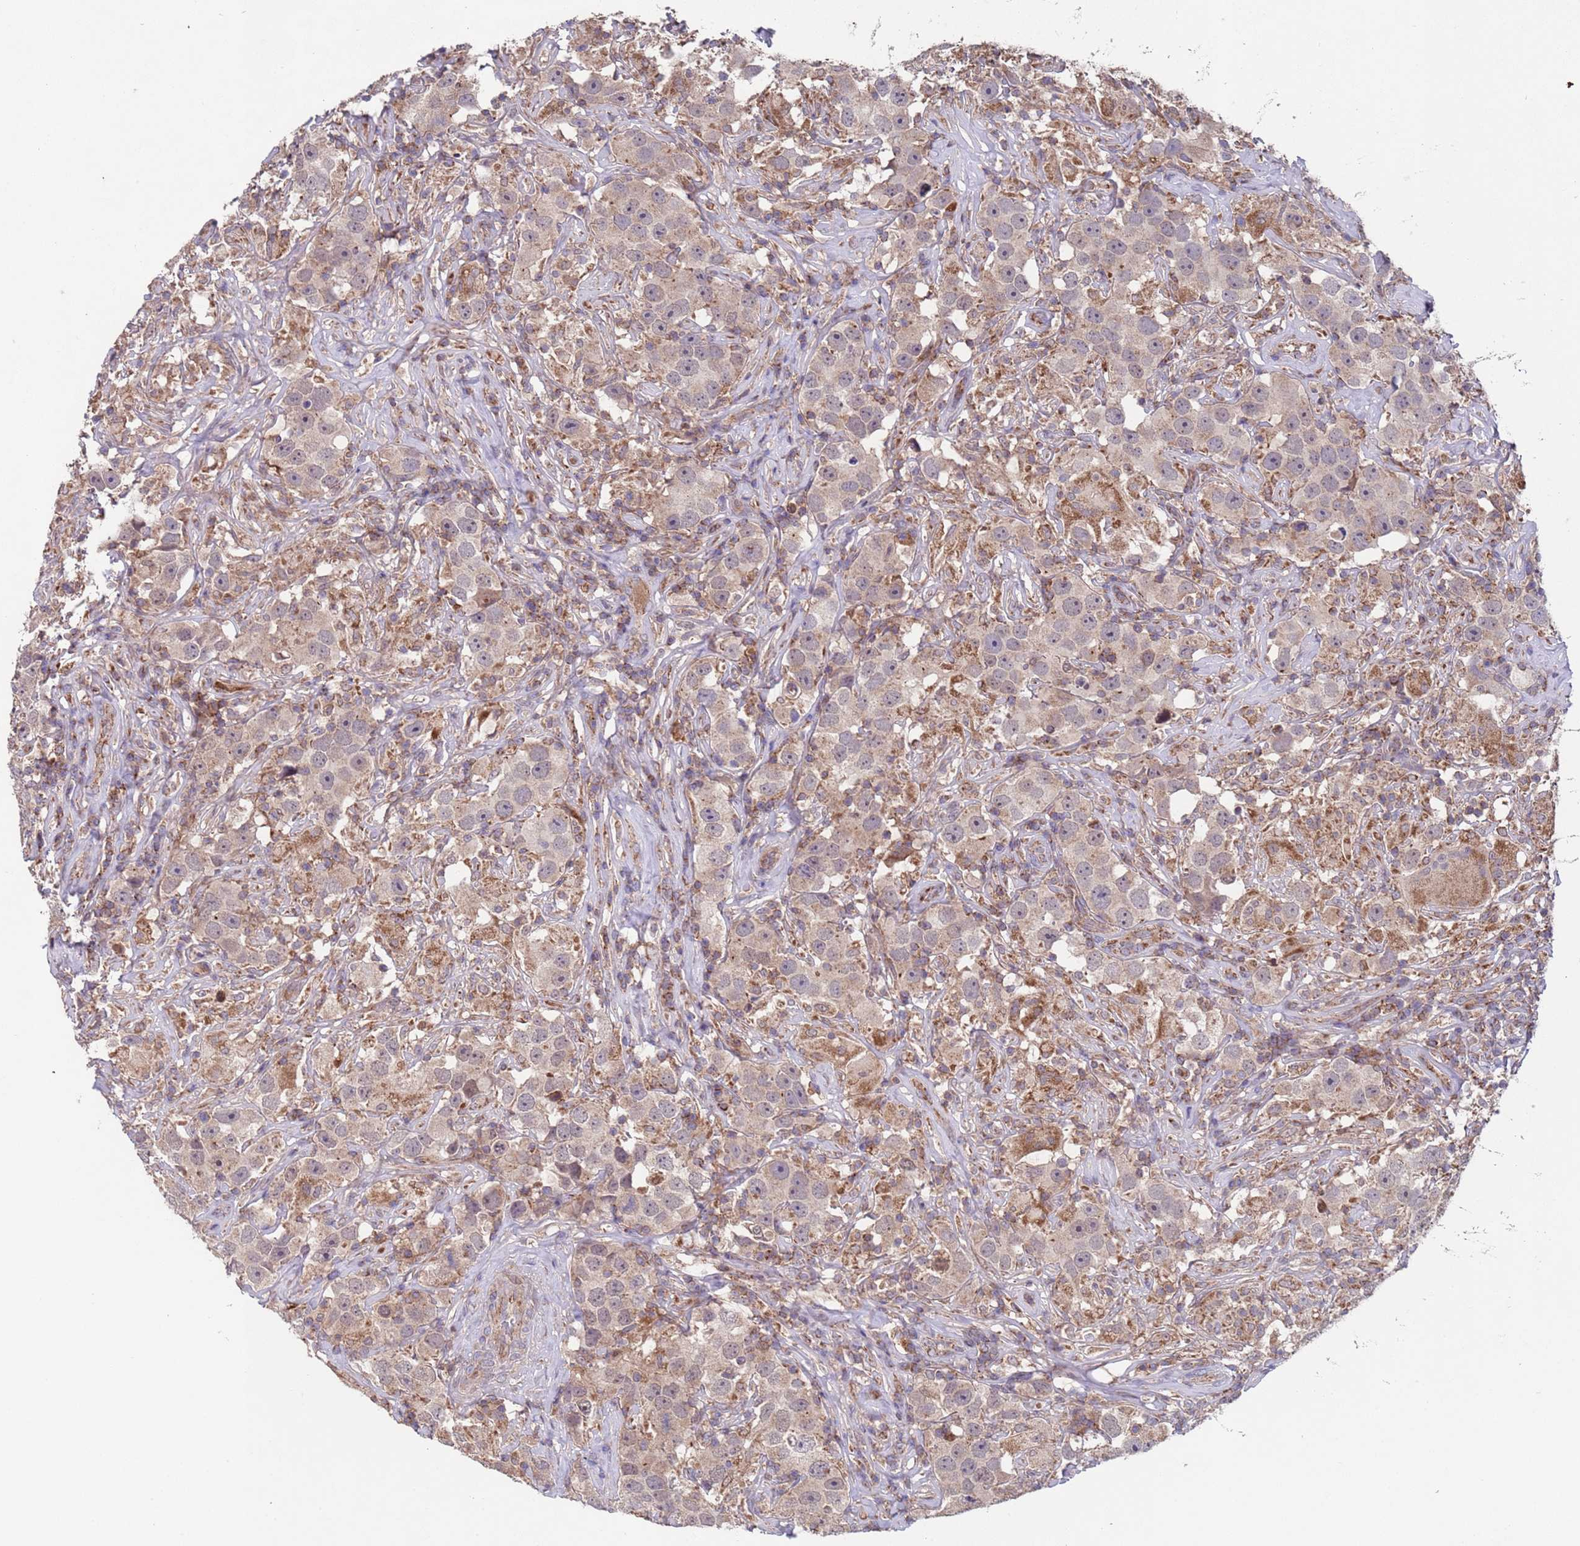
{"staining": {"intensity": "weak", "quantity": "<25%", "location": "cytoplasmic/membranous"}, "tissue": "testis cancer", "cell_type": "Tumor cells", "image_type": "cancer", "snomed": [{"axis": "morphology", "description": "Seminoma, NOS"}, {"axis": "topography", "description": "Testis"}], "caption": "Micrograph shows no protein staining in tumor cells of testis cancer (seminoma) tissue.", "gene": "ACAD8", "patient": {"sex": "male", "age": 49}}